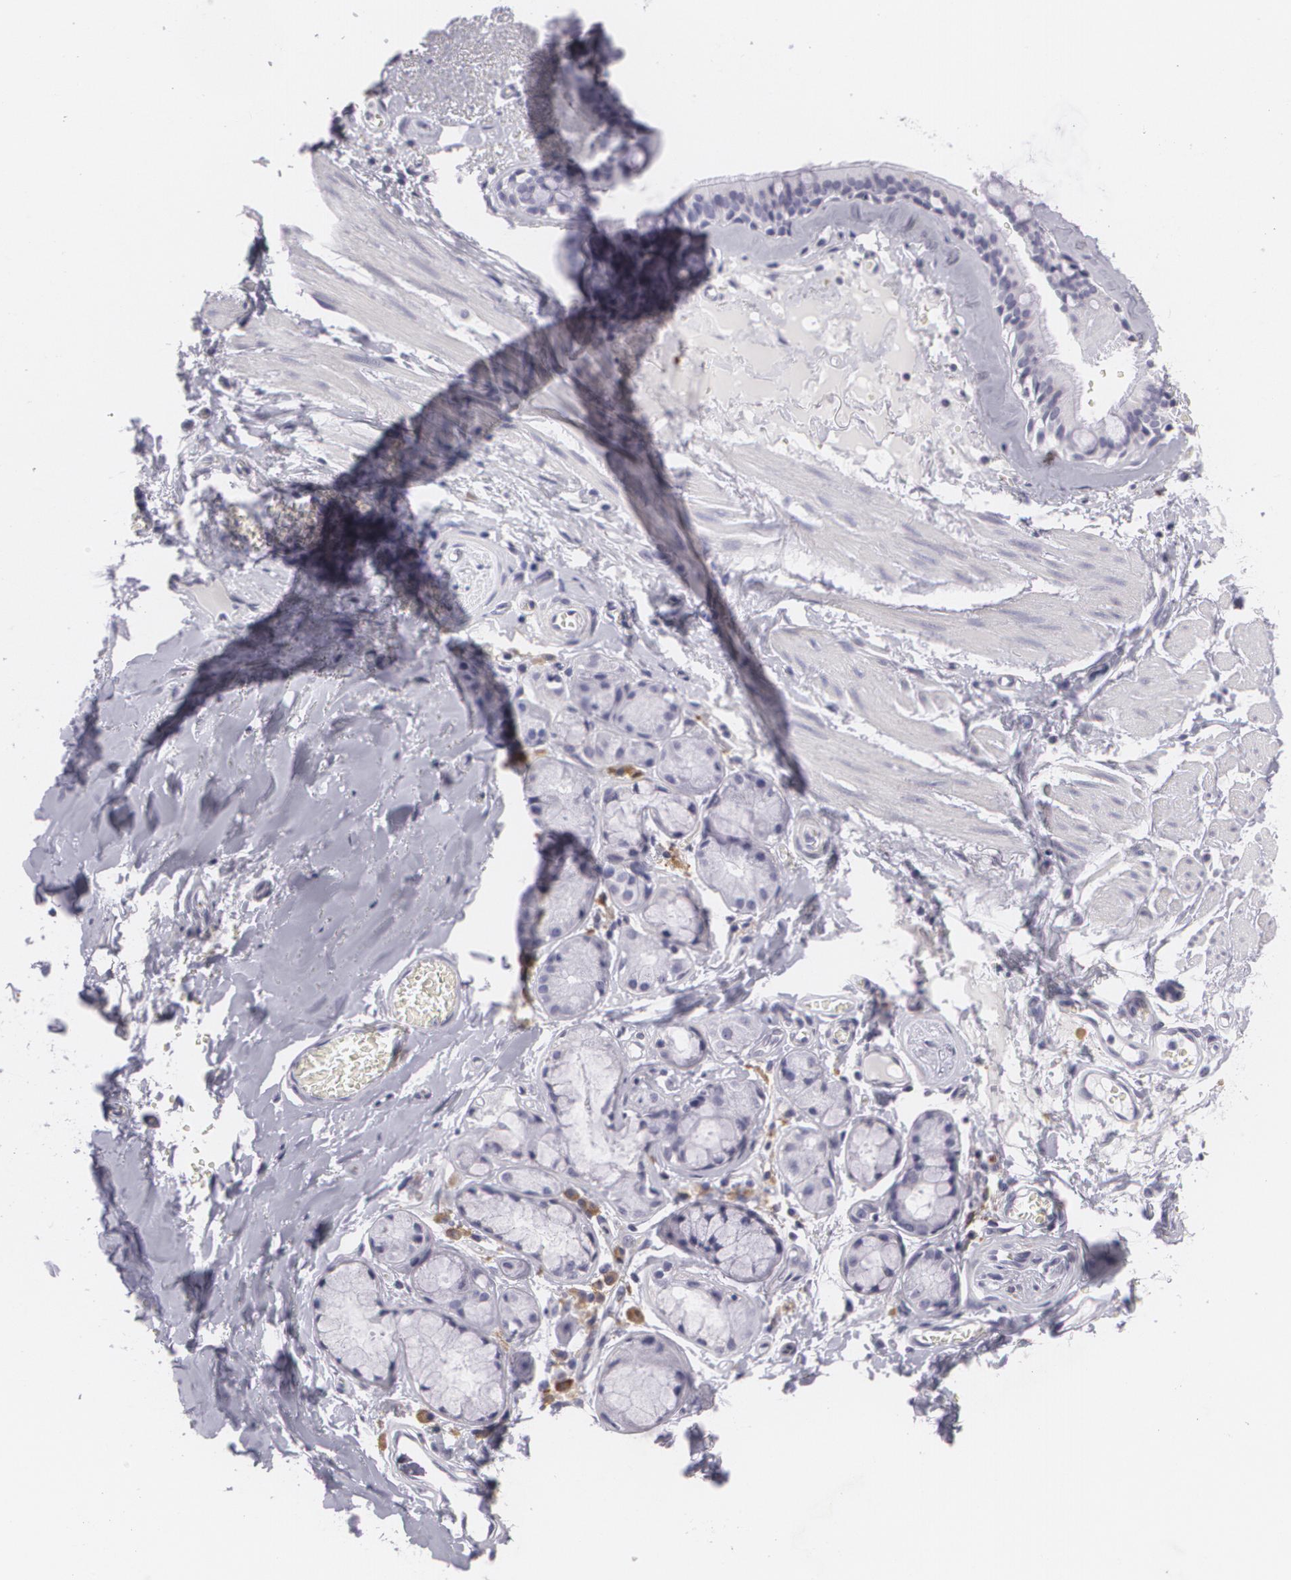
{"staining": {"intensity": "negative", "quantity": "none", "location": "none"}, "tissue": "bronchus", "cell_type": "Respiratory epithelial cells", "image_type": "normal", "snomed": [{"axis": "morphology", "description": "Normal tissue, NOS"}, {"axis": "topography", "description": "Bronchus"}, {"axis": "topography", "description": "Lung"}], "caption": "A high-resolution histopathology image shows immunohistochemistry (IHC) staining of unremarkable bronchus, which displays no significant positivity in respiratory epithelial cells.", "gene": "MAP2", "patient": {"sex": "female", "age": 56}}